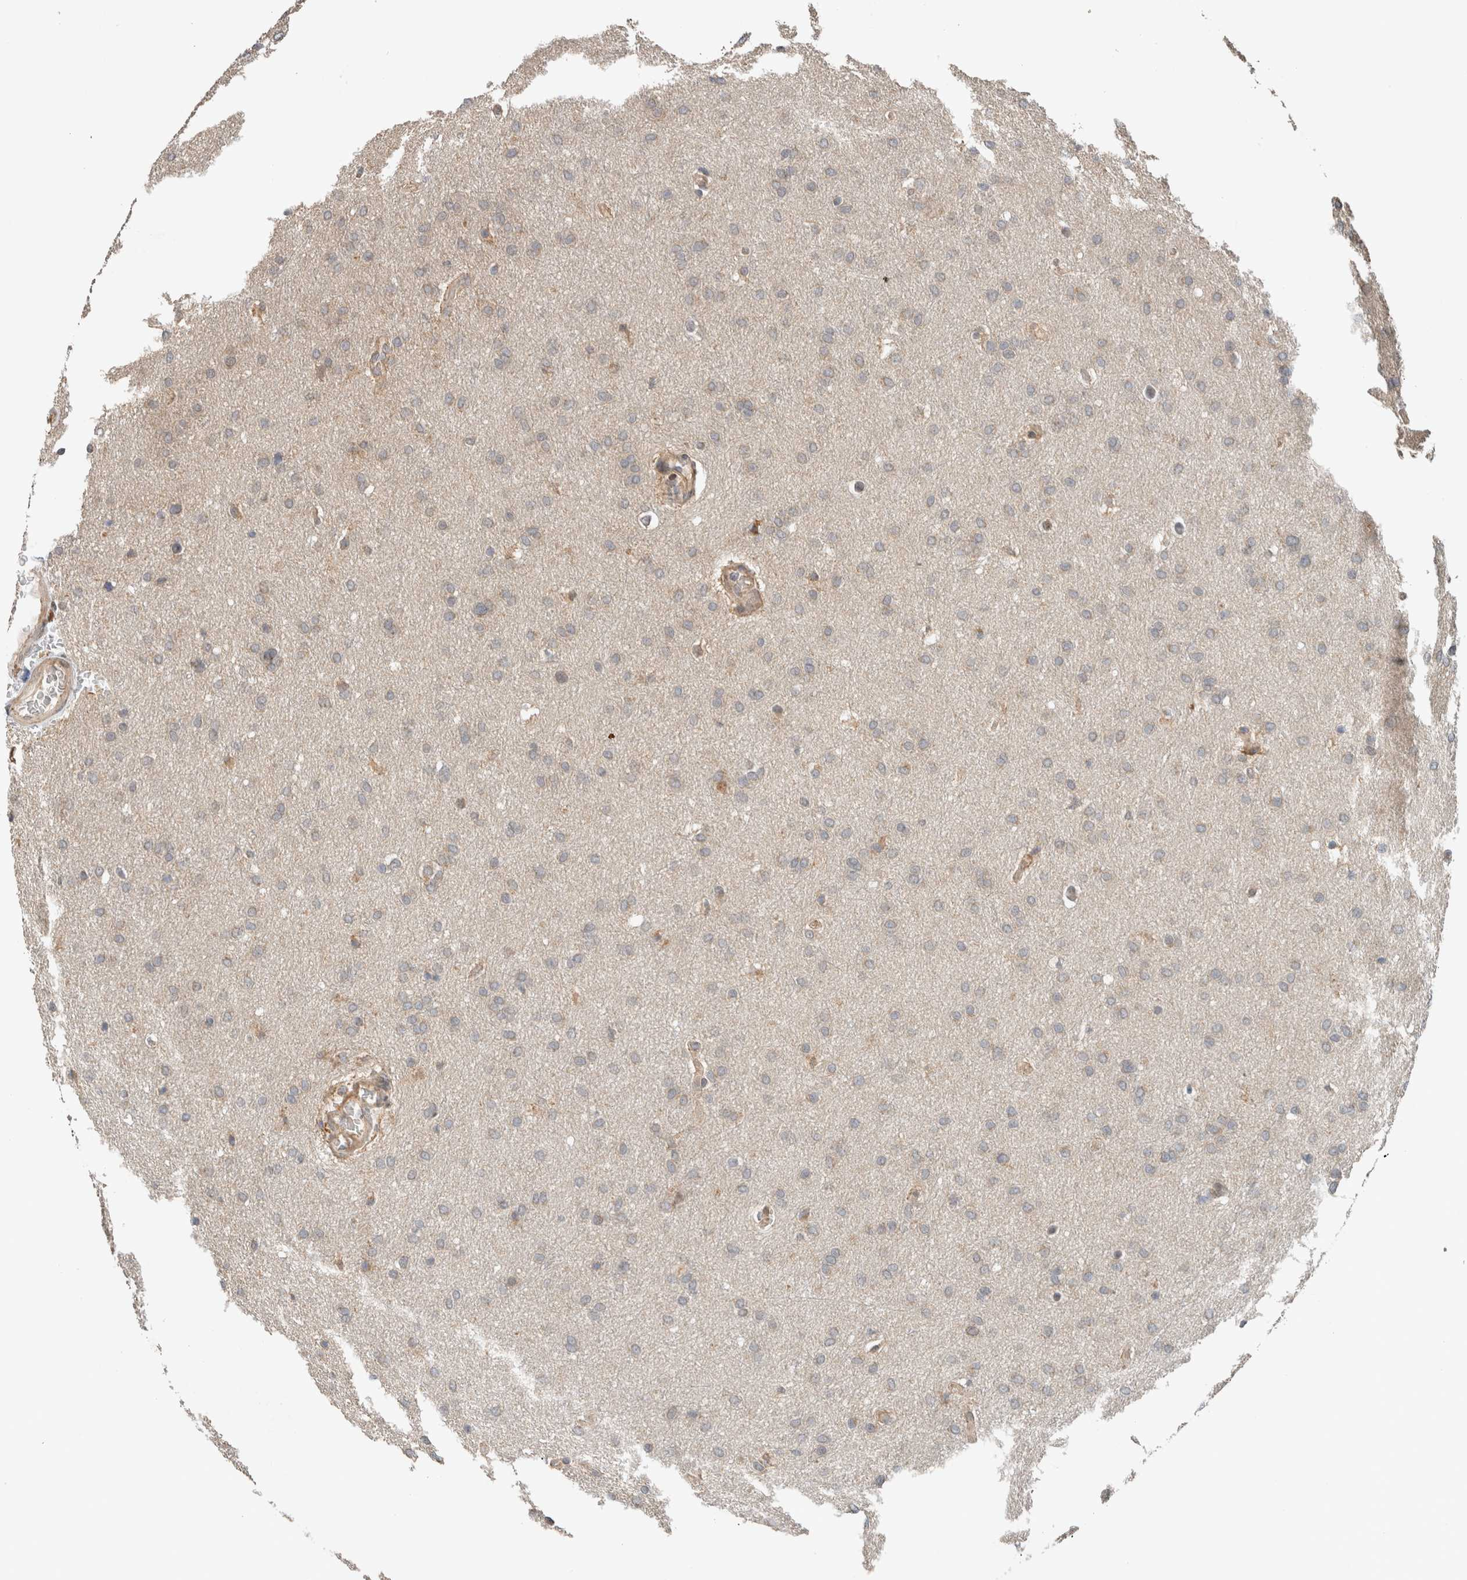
{"staining": {"intensity": "weak", "quantity": "<25%", "location": "cytoplasmic/membranous"}, "tissue": "glioma", "cell_type": "Tumor cells", "image_type": "cancer", "snomed": [{"axis": "morphology", "description": "Glioma, malignant, Low grade"}, {"axis": "topography", "description": "Brain"}], "caption": "Immunohistochemical staining of glioma shows no significant staining in tumor cells.", "gene": "GINS4", "patient": {"sex": "female", "age": 37}}